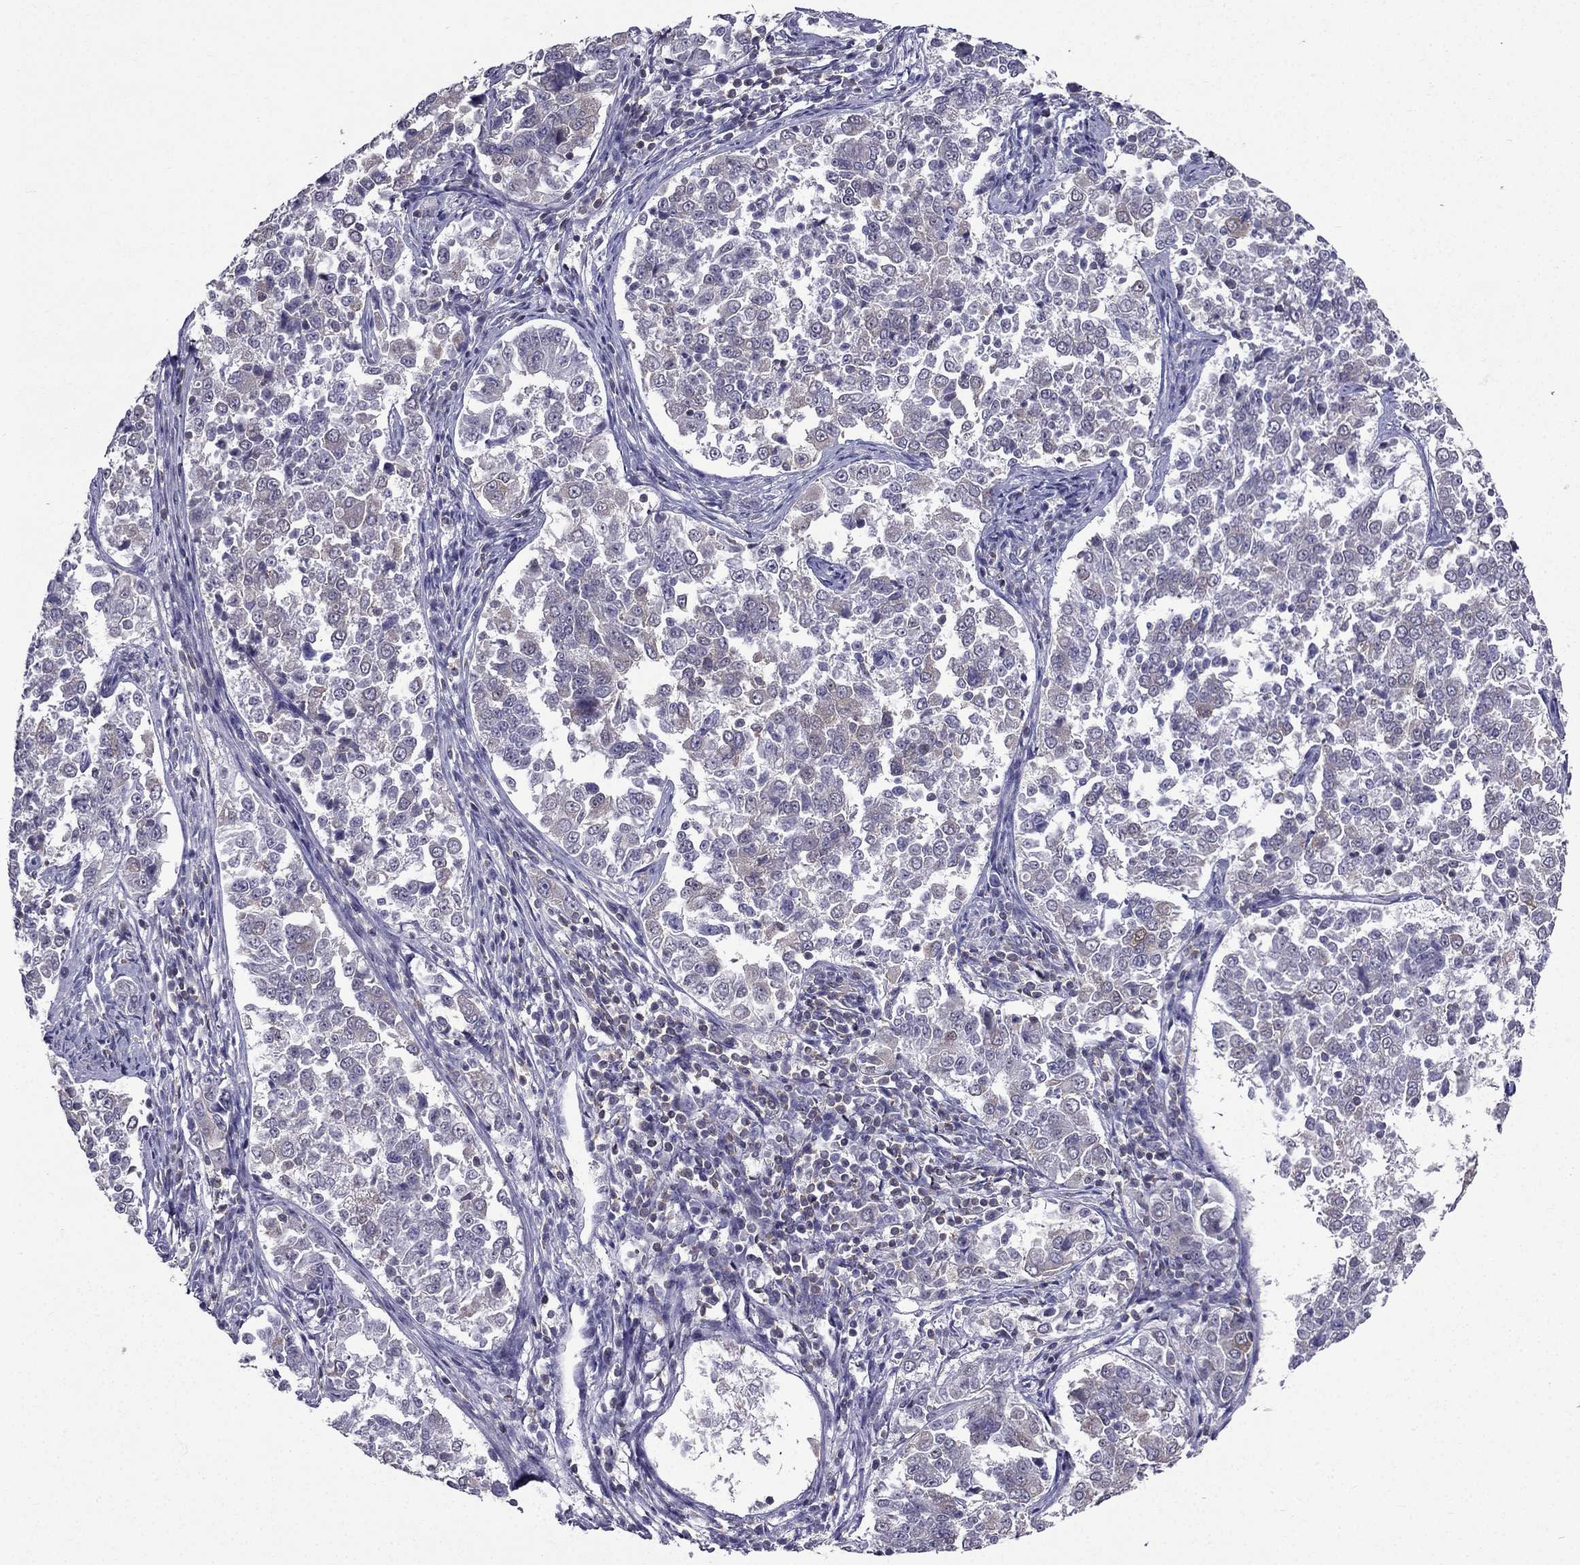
{"staining": {"intensity": "negative", "quantity": "none", "location": "none"}, "tissue": "endometrial cancer", "cell_type": "Tumor cells", "image_type": "cancer", "snomed": [{"axis": "morphology", "description": "Adenocarcinoma, NOS"}, {"axis": "topography", "description": "Endometrium"}], "caption": "A photomicrograph of endometrial cancer stained for a protein demonstrates no brown staining in tumor cells.", "gene": "AAK1", "patient": {"sex": "female", "age": 43}}